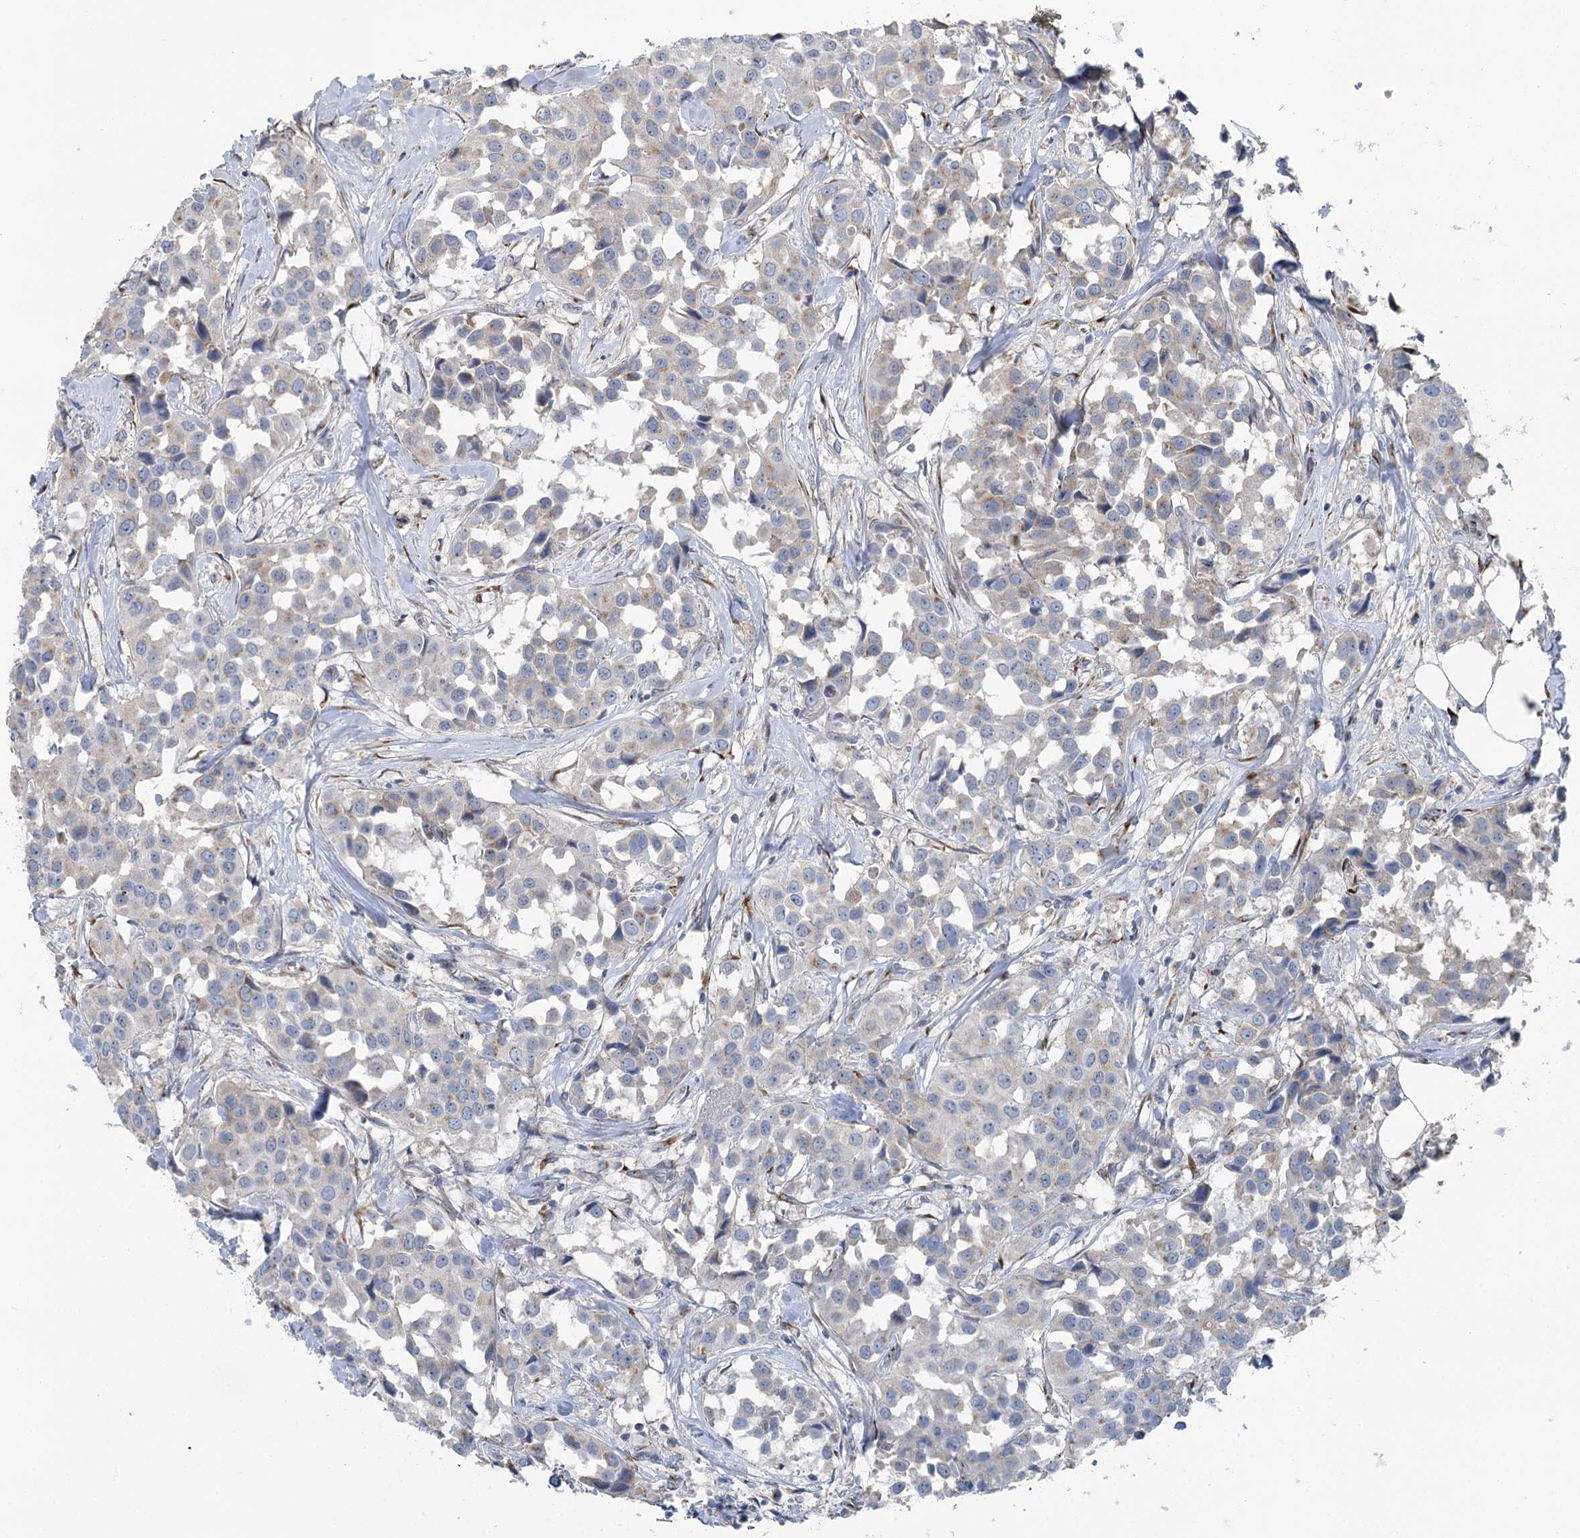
{"staining": {"intensity": "negative", "quantity": "none", "location": "none"}, "tissue": "breast cancer", "cell_type": "Tumor cells", "image_type": "cancer", "snomed": [{"axis": "morphology", "description": "Duct carcinoma"}, {"axis": "topography", "description": "Breast"}], "caption": "Breast intraductal carcinoma stained for a protein using IHC exhibits no expression tumor cells.", "gene": "ITIH5", "patient": {"sex": "female", "age": 80}}